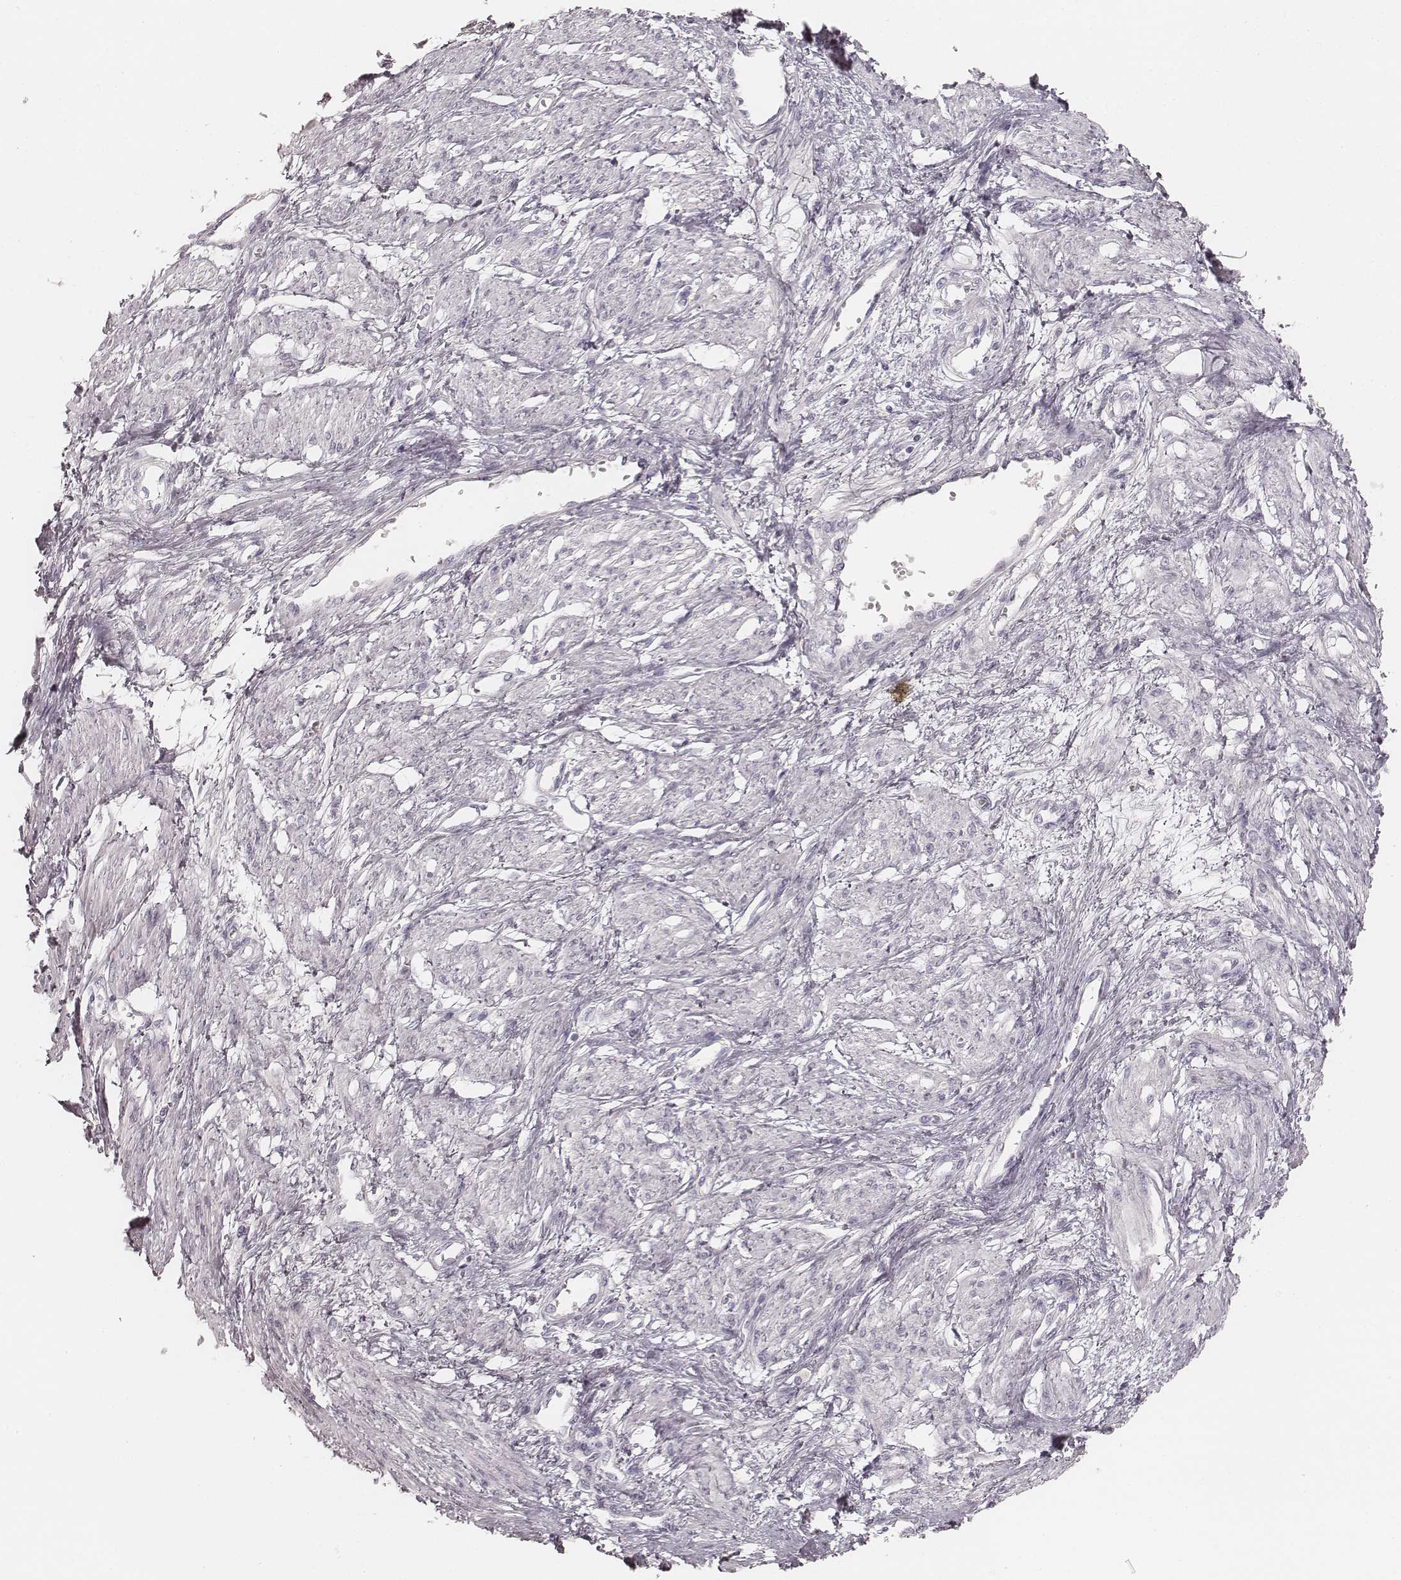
{"staining": {"intensity": "negative", "quantity": "none", "location": "none"}, "tissue": "smooth muscle", "cell_type": "Smooth muscle cells", "image_type": "normal", "snomed": [{"axis": "morphology", "description": "Normal tissue, NOS"}, {"axis": "topography", "description": "Smooth muscle"}, {"axis": "topography", "description": "Uterus"}], "caption": "Immunohistochemical staining of unremarkable human smooth muscle reveals no significant expression in smooth muscle cells. Brightfield microscopy of immunohistochemistry (IHC) stained with DAB (brown) and hematoxylin (blue), captured at high magnification.", "gene": "KRT31", "patient": {"sex": "female", "age": 39}}